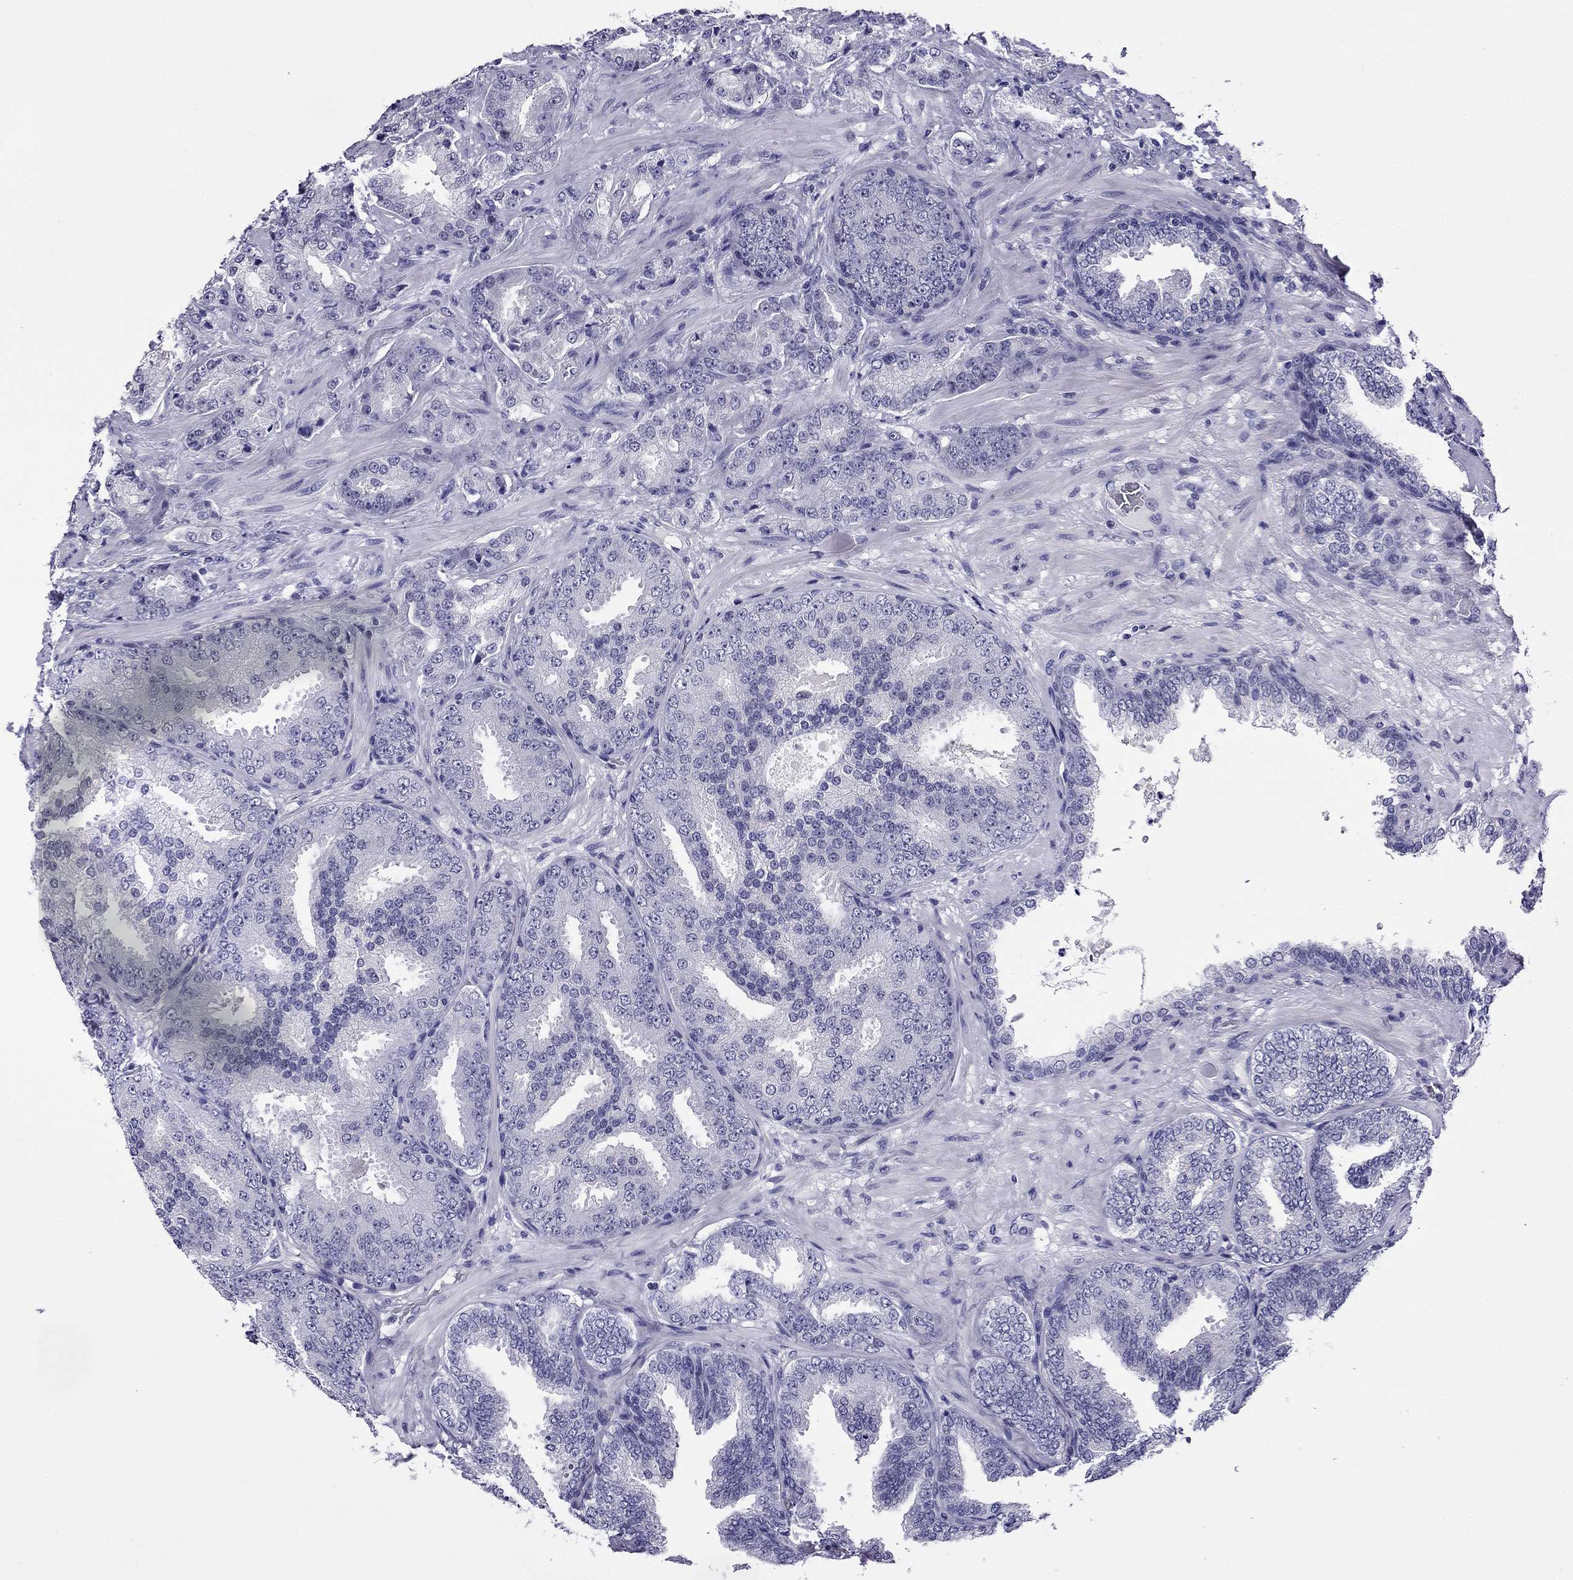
{"staining": {"intensity": "negative", "quantity": "none", "location": "none"}, "tissue": "prostate cancer", "cell_type": "Tumor cells", "image_type": "cancer", "snomed": [{"axis": "morphology", "description": "Adenocarcinoma, Low grade"}, {"axis": "topography", "description": "Prostate"}], "caption": "An image of low-grade adenocarcinoma (prostate) stained for a protein reveals no brown staining in tumor cells.", "gene": "KCNJ10", "patient": {"sex": "male", "age": 68}}